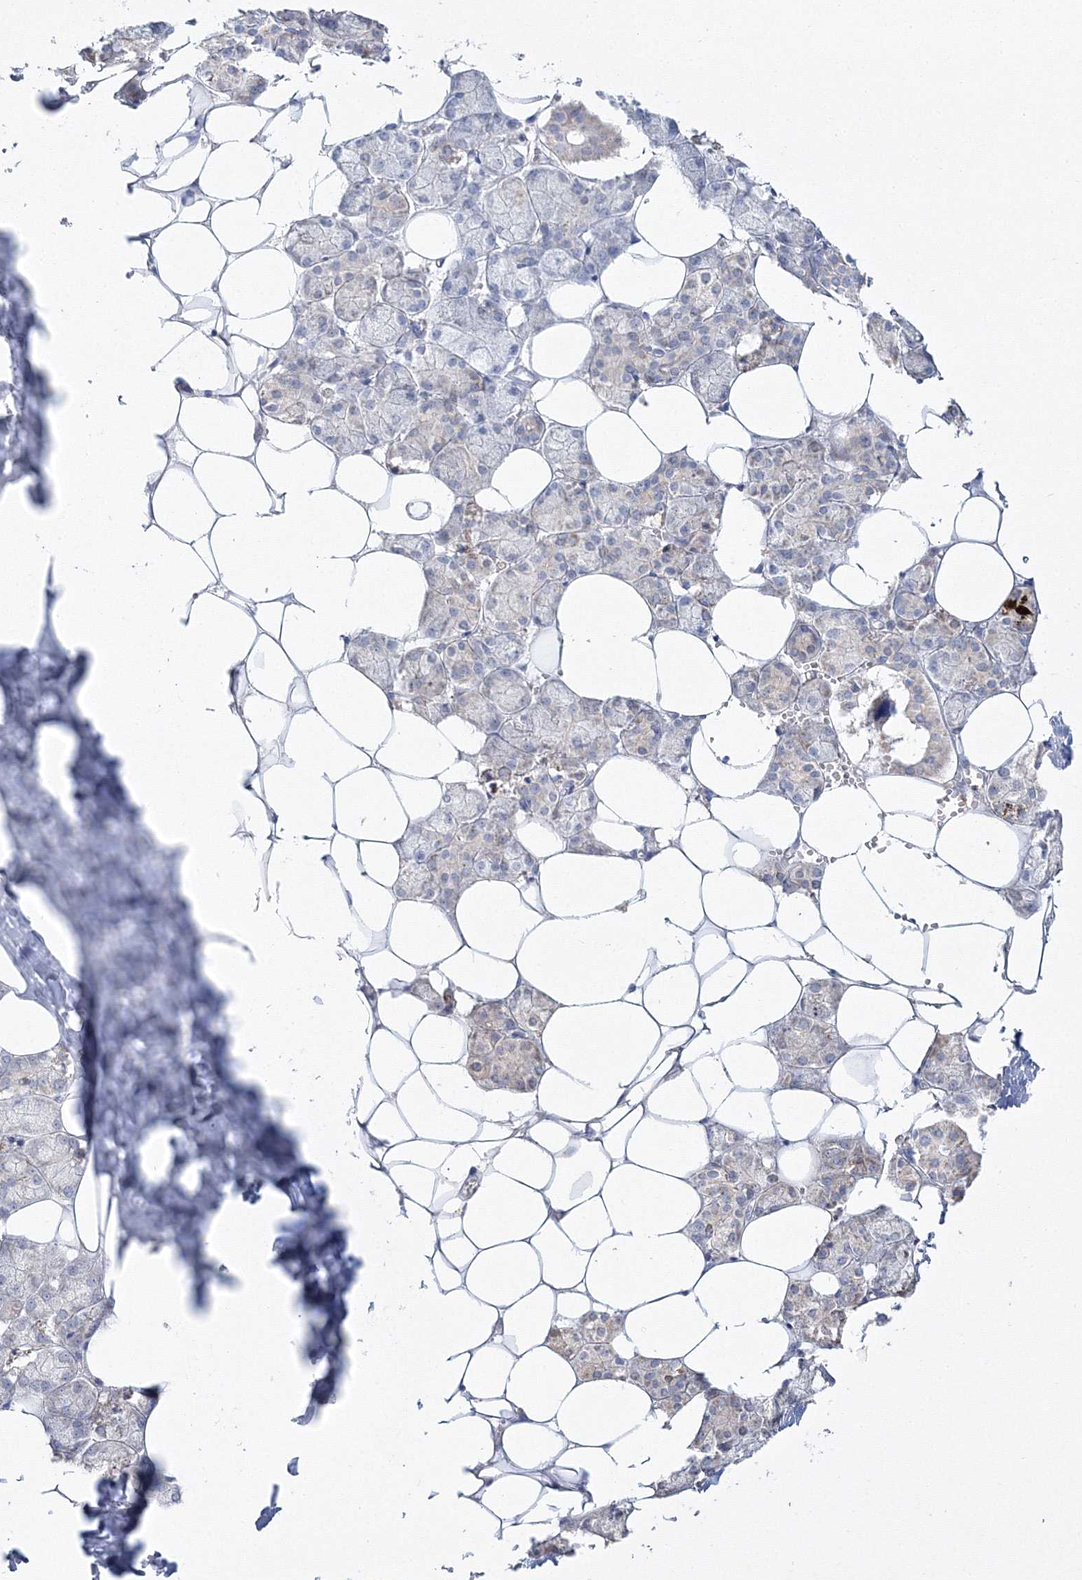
{"staining": {"intensity": "negative", "quantity": "none", "location": "none"}, "tissue": "salivary gland", "cell_type": "Glandular cells", "image_type": "normal", "snomed": [{"axis": "morphology", "description": "Normal tissue, NOS"}, {"axis": "topography", "description": "Salivary gland"}], "caption": "This is an immunohistochemistry (IHC) image of normal human salivary gland. There is no staining in glandular cells.", "gene": "HCST", "patient": {"sex": "male", "age": 62}}